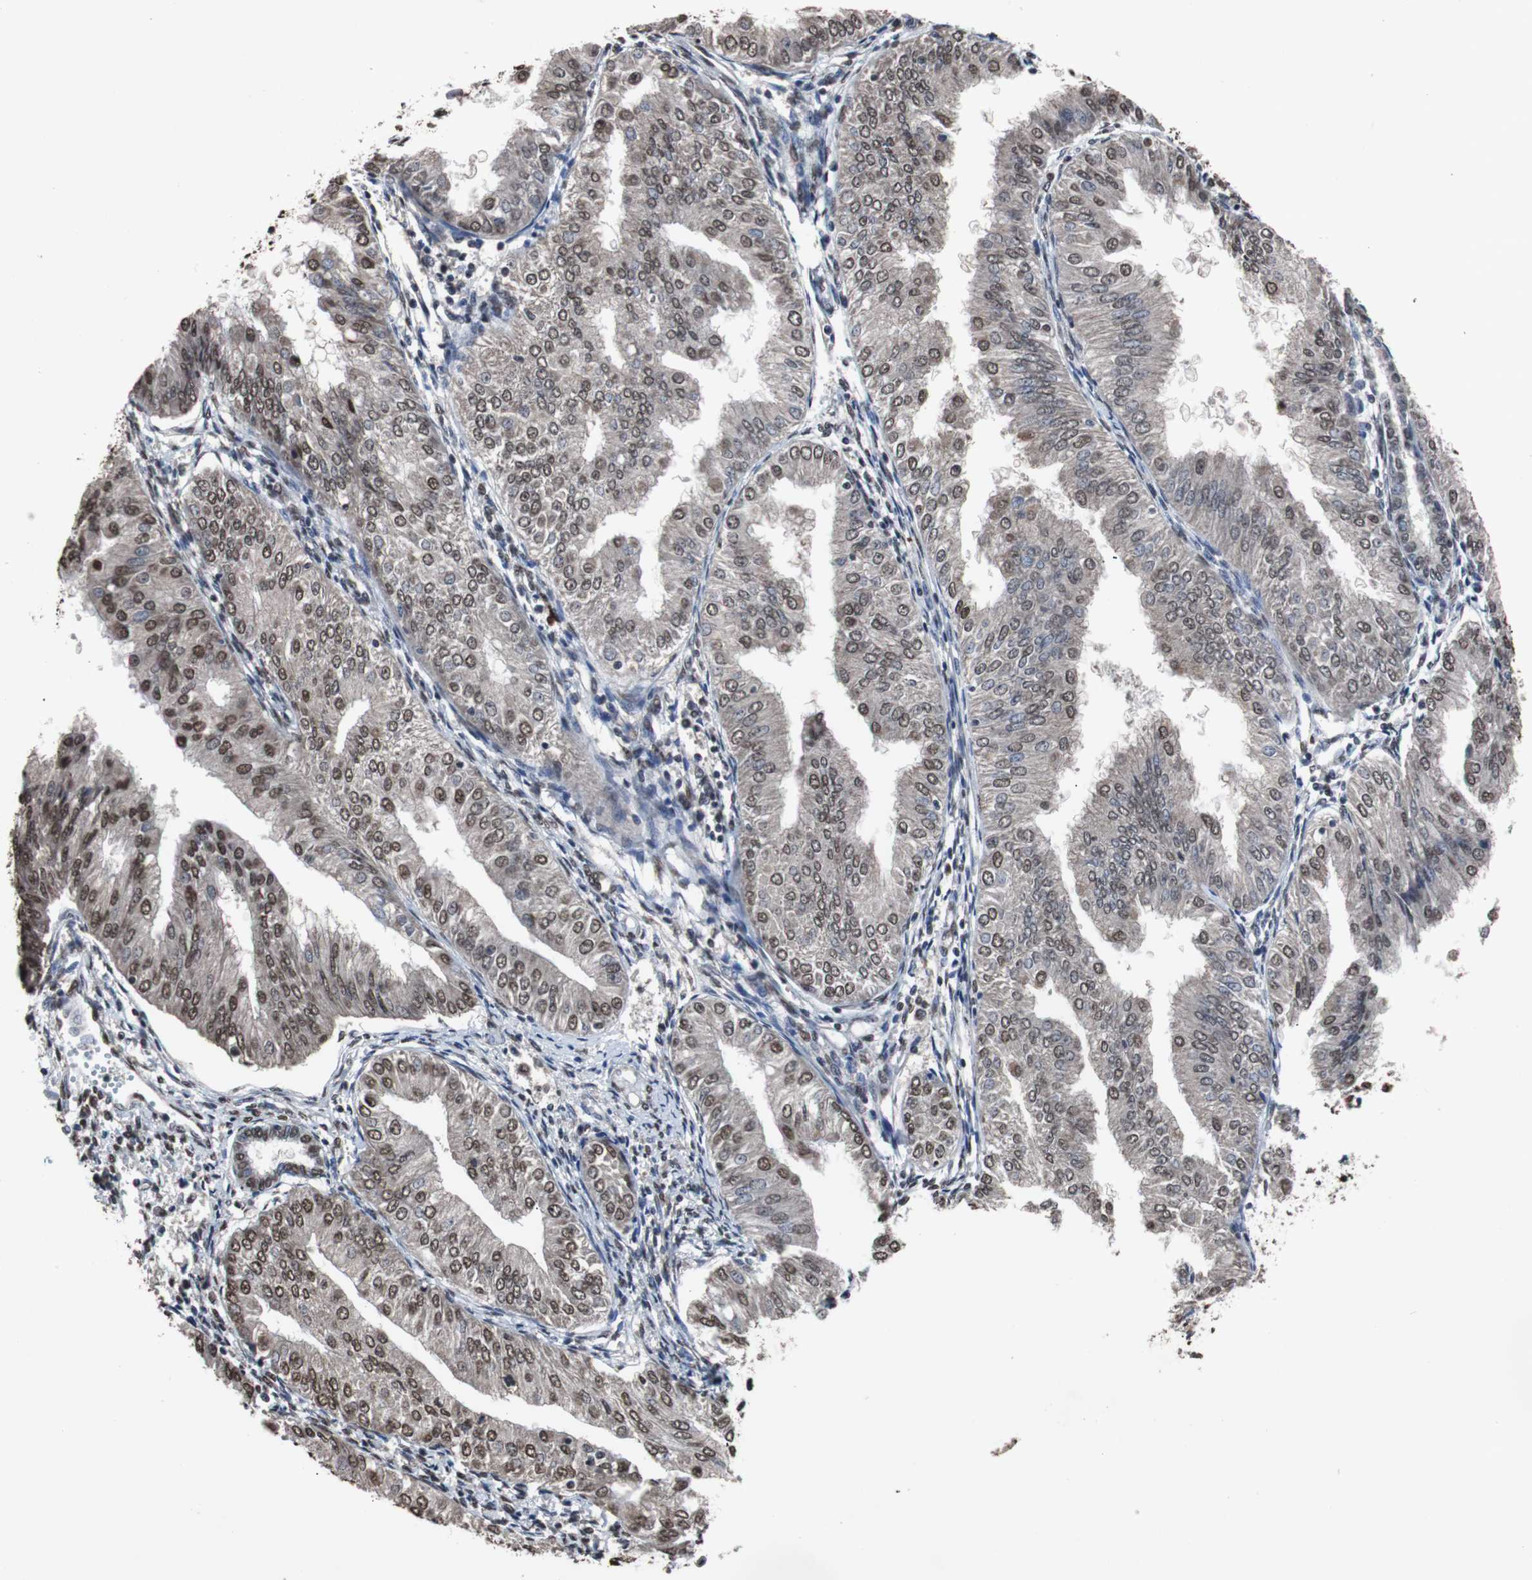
{"staining": {"intensity": "moderate", "quantity": ">75%", "location": "cytoplasmic/membranous,nuclear"}, "tissue": "endometrial cancer", "cell_type": "Tumor cells", "image_type": "cancer", "snomed": [{"axis": "morphology", "description": "Adenocarcinoma, NOS"}, {"axis": "topography", "description": "Endometrium"}], "caption": "Protein staining by immunohistochemistry shows moderate cytoplasmic/membranous and nuclear positivity in approximately >75% of tumor cells in endometrial cancer. (Stains: DAB (3,3'-diaminobenzidine) in brown, nuclei in blue, Microscopy: brightfield microscopy at high magnification).", "gene": "MED27", "patient": {"sex": "female", "age": 53}}